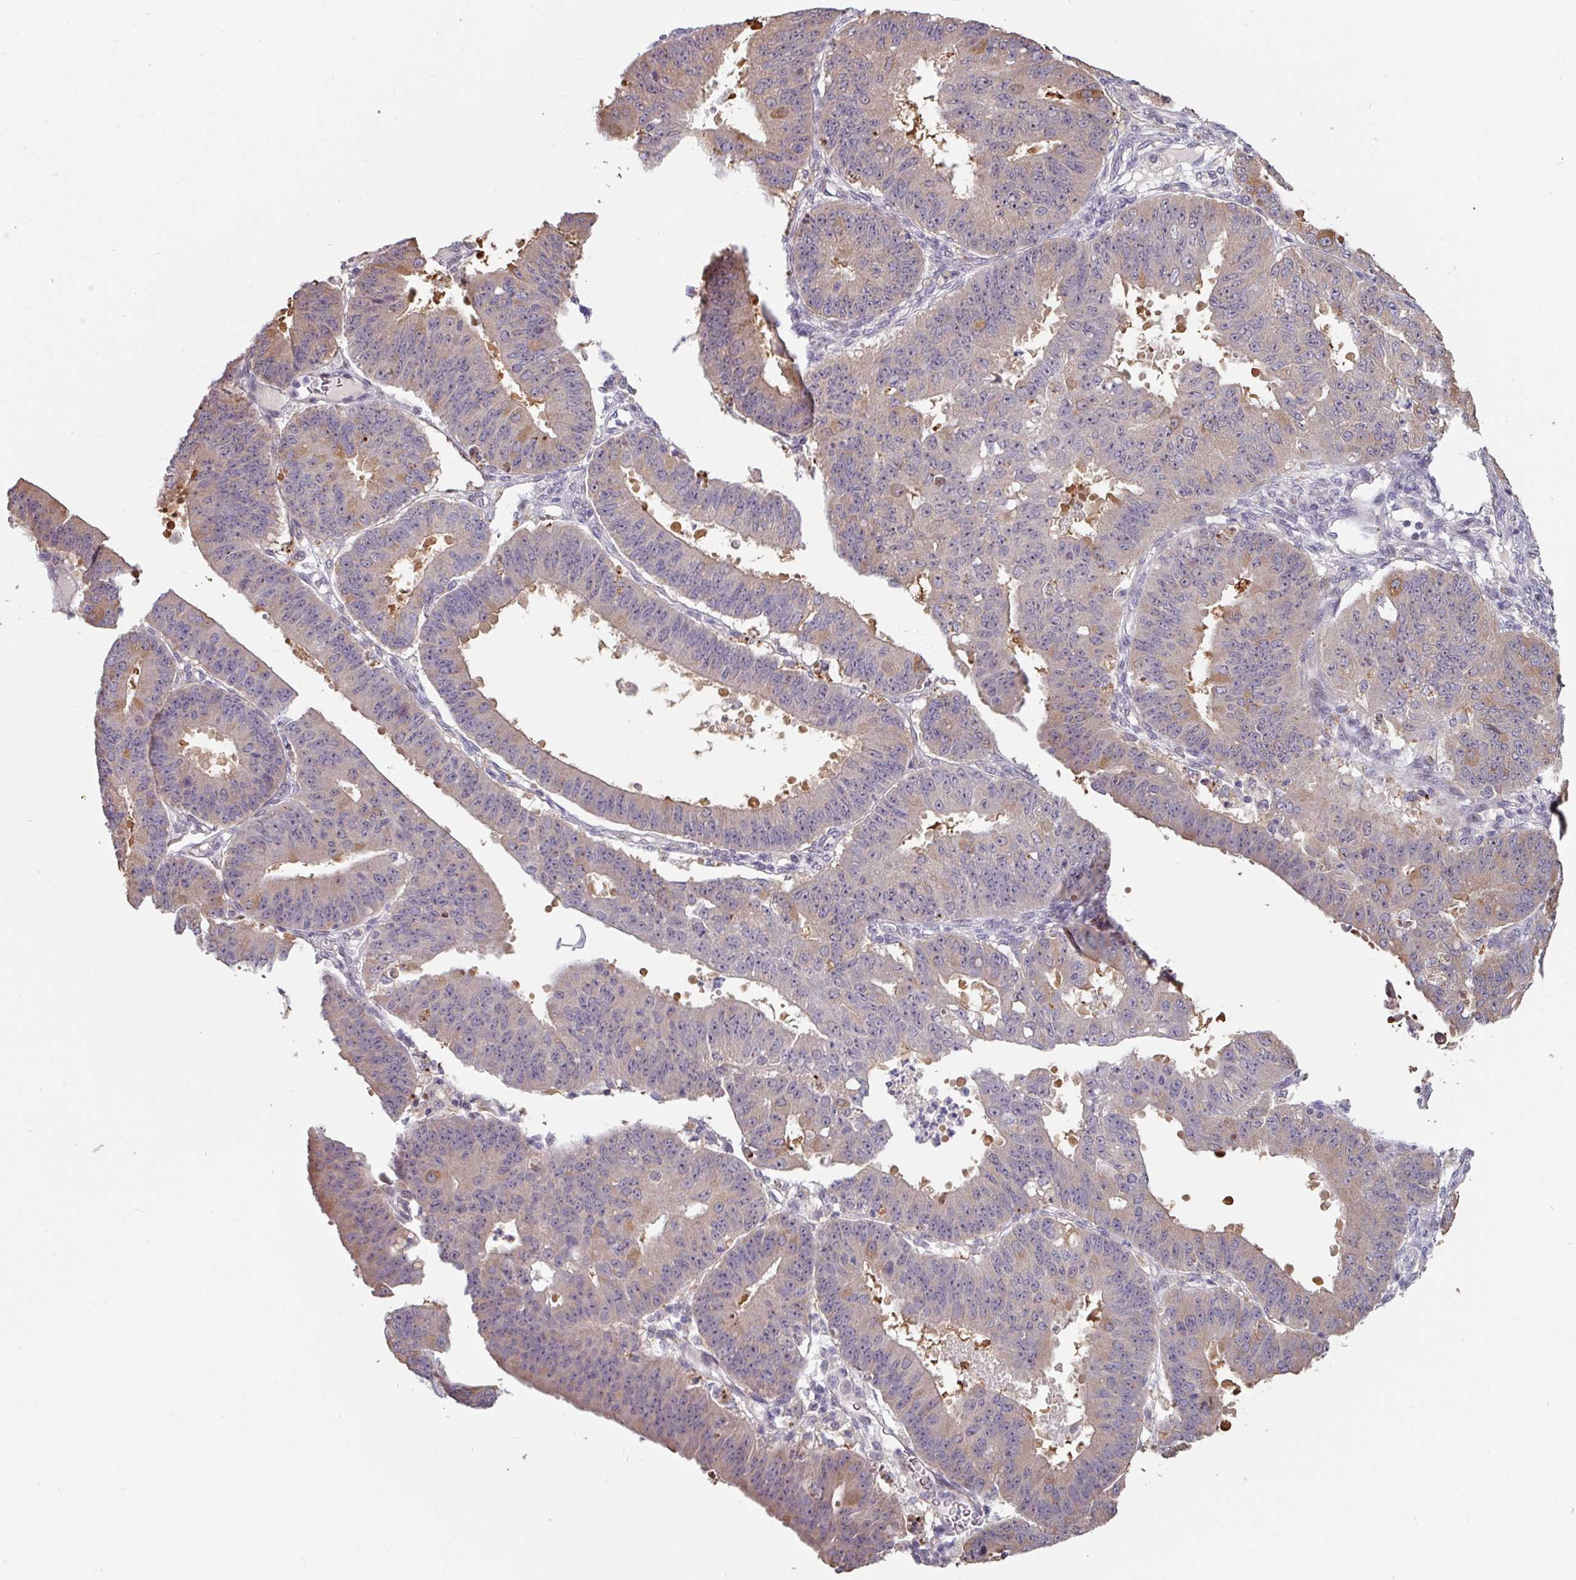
{"staining": {"intensity": "weak", "quantity": "25%-75%", "location": "cytoplasmic/membranous"}, "tissue": "ovarian cancer", "cell_type": "Tumor cells", "image_type": "cancer", "snomed": [{"axis": "morphology", "description": "Carcinoma, endometroid"}, {"axis": "topography", "description": "Appendix"}, {"axis": "topography", "description": "Ovary"}], "caption": "High-power microscopy captured an IHC photomicrograph of ovarian cancer (endometroid carcinoma), revealing weak cytoplasmic/membranous positivity in about 25%-75% of tumor cells. (Brightfield microscopy of DAB IHC at high magnification).", "gene": "ZBTB6", "patient": {"sex": "female", "age": 42}}